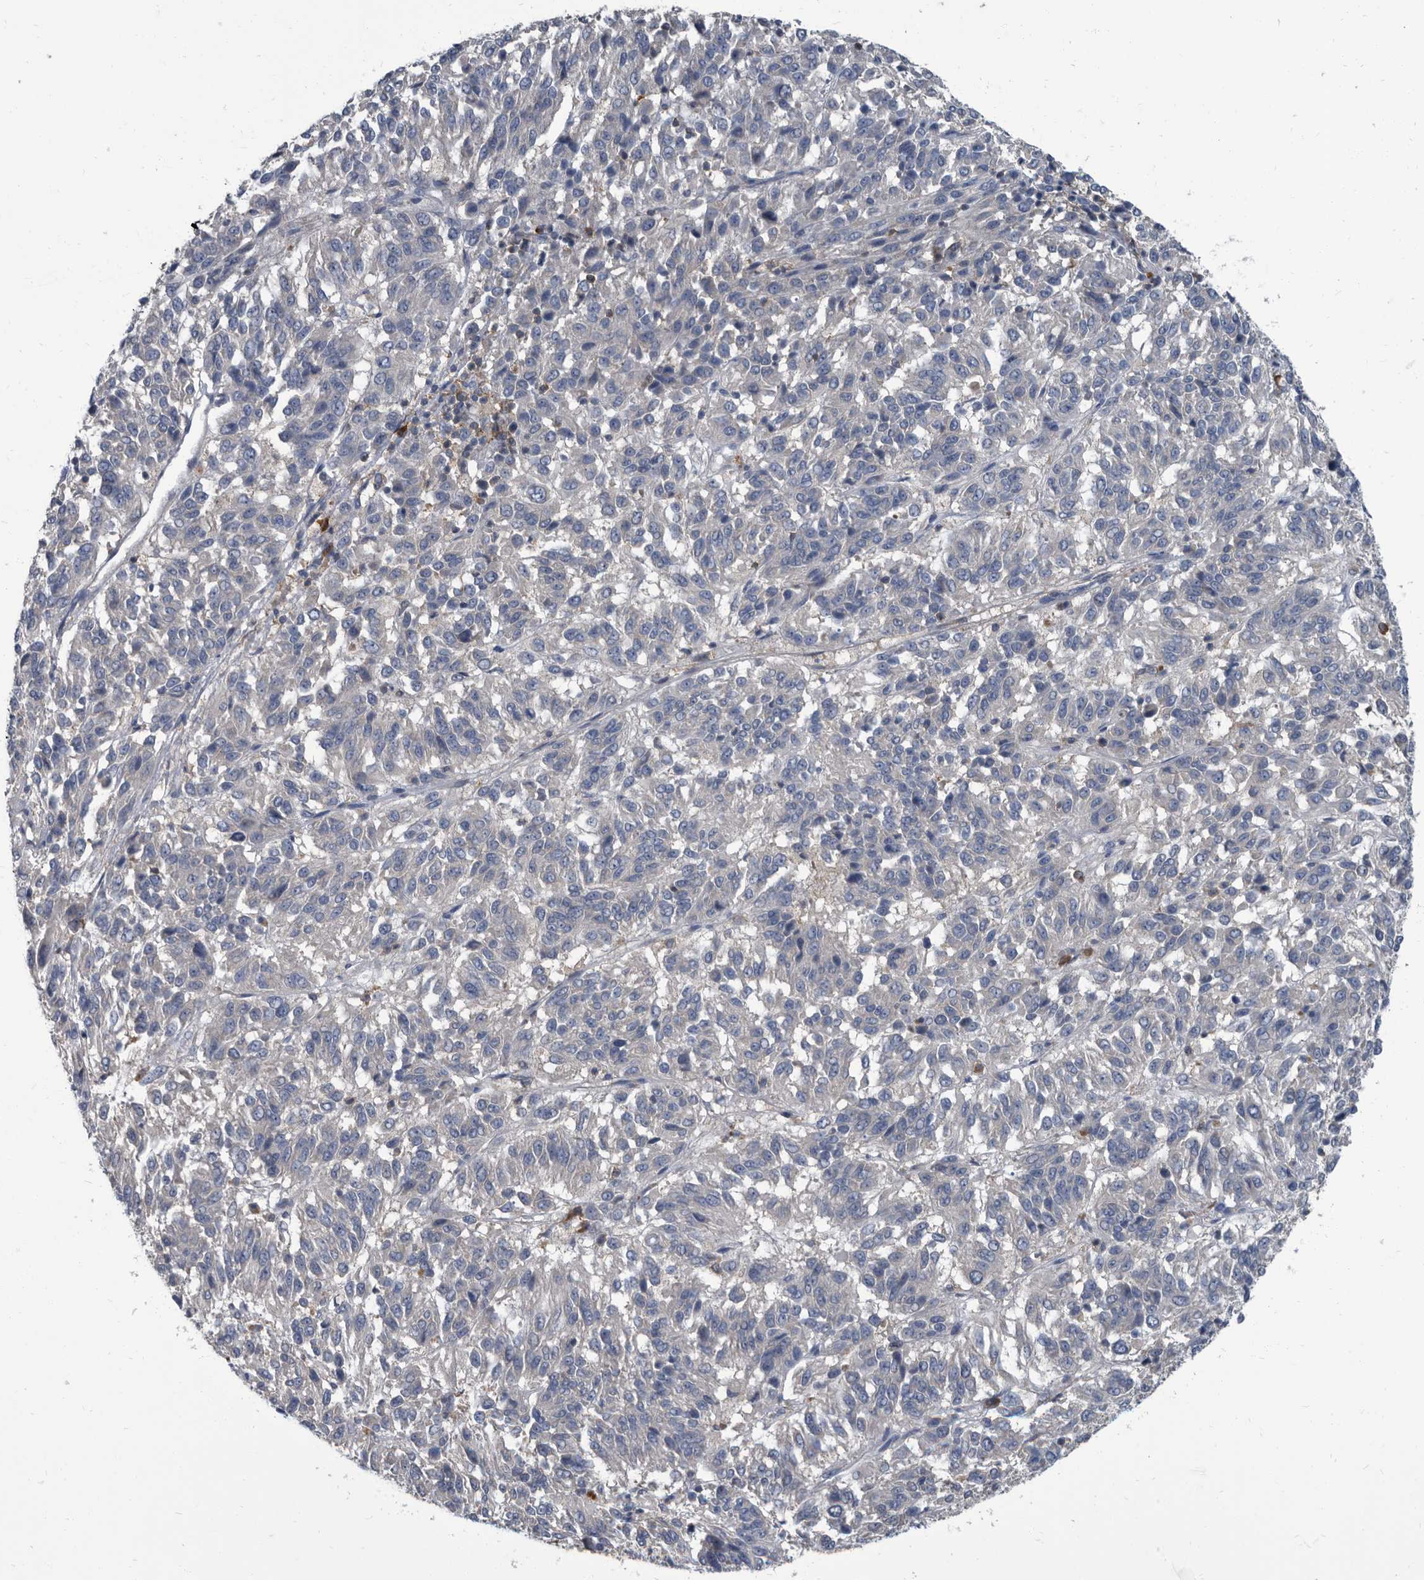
{"staining": {"intensity": "negative", "quantity": "none", "location": "none"}, "tissue": "melanoma", "cell_type": "Tumor cells", "image_type": "cancer", "snomed": [{"axis": "morphology", "description": "Malignant melanoma, Metastatic site"}, {"axis": "topography", "description": "Lung"}], "caption": "Immunohistochemical staining of human melanoma demonstrates no significant expression in tumor cells.", "gene": "CDV3", "patient": {"sex": "male", "age": 64}}